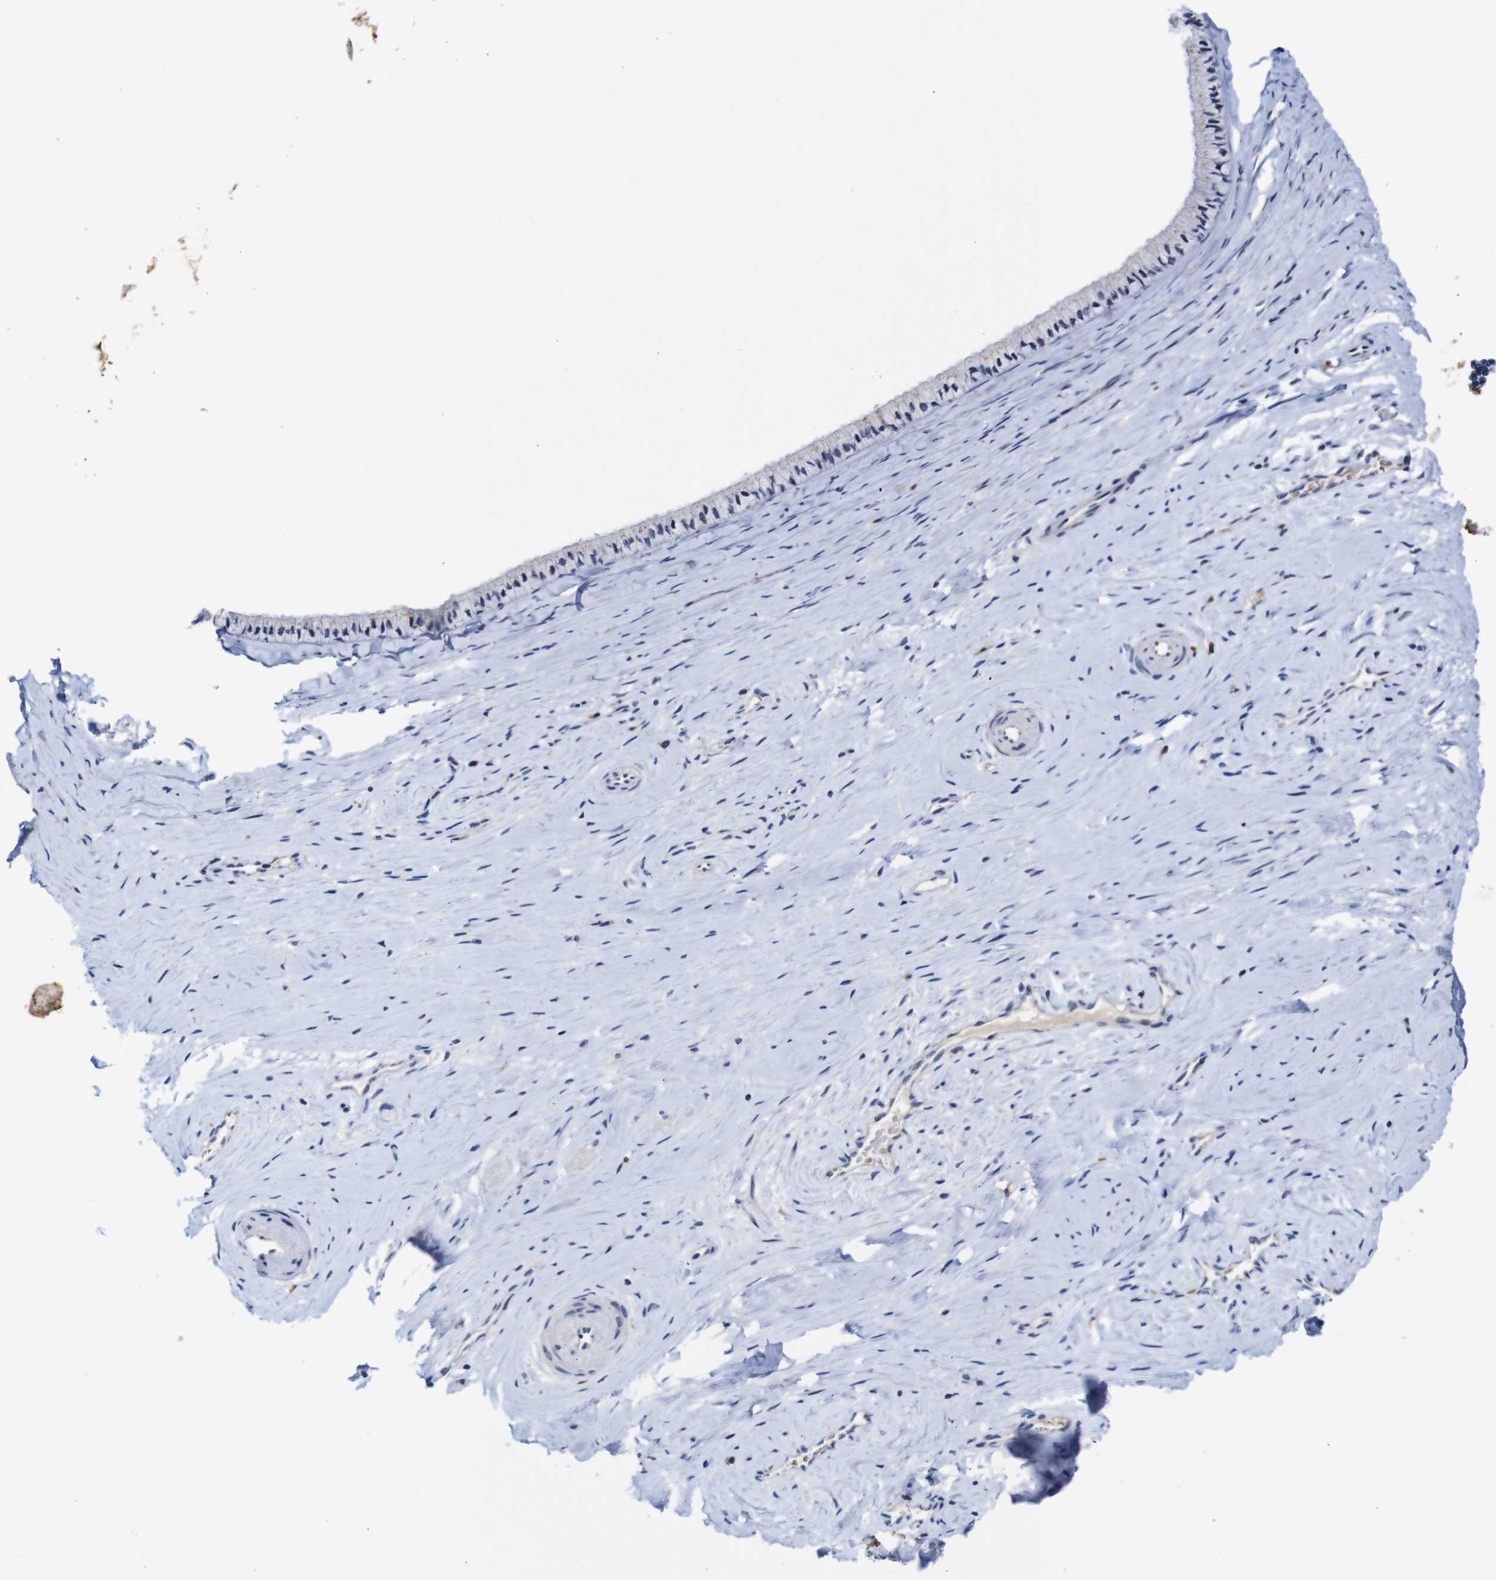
{"staining": {"intensity": "negative", "quantity": "none", "location": "none"}, "tissue": "cervix", "cell_type": "Glandular cells", "image_type": "normal", "snomed": [{"axis": "morphology", "description": "Normal tissue, NOS"}, {"axis": "topography", "description": "Cervix"}], "caption": "Immunohistochemistry (IHC) micrograph of normal cervix: human cervix stained with DAB exhibits no significant protein staining in glandular cells.", "gene": "FURIN", "patient": {"sex": "female", "age": 39}}